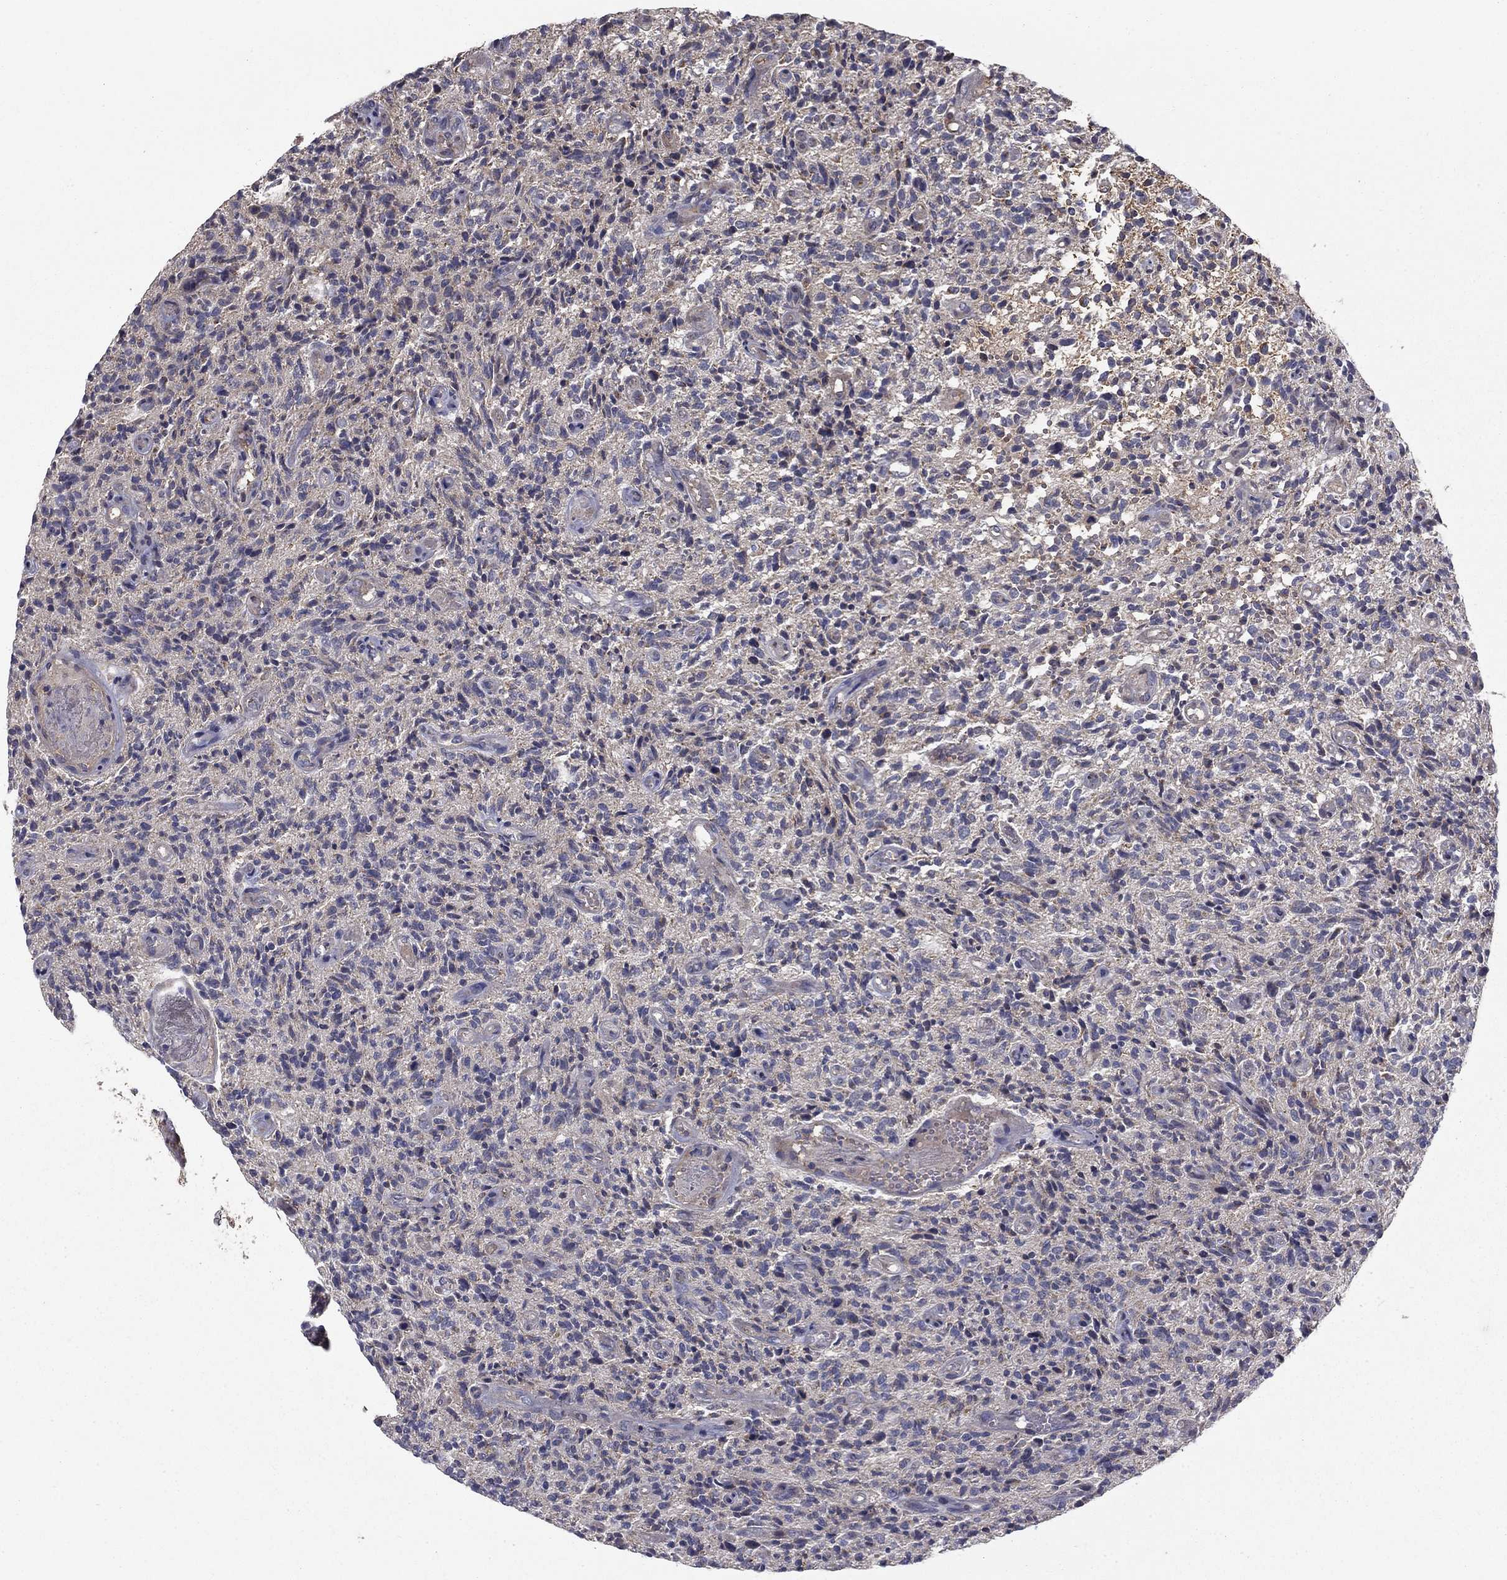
{"staining": {"intensity": "negative", "quantity": "none", "location": "none"}, "tissue": "glioma", "cell_type": "Tumor cells", "image_type": "cancer", "snomed": [{"axis": "morphology", "description": "Glioma, malignant, High grade"}, {"axis": "topography", "description": "Brain"}], "caption": "Immunohistochemical staining of glioma exhibits no significant staining in tumor cells.", "gene": "SLC2A13", "patient": {"sex": "male", "age": 64}}